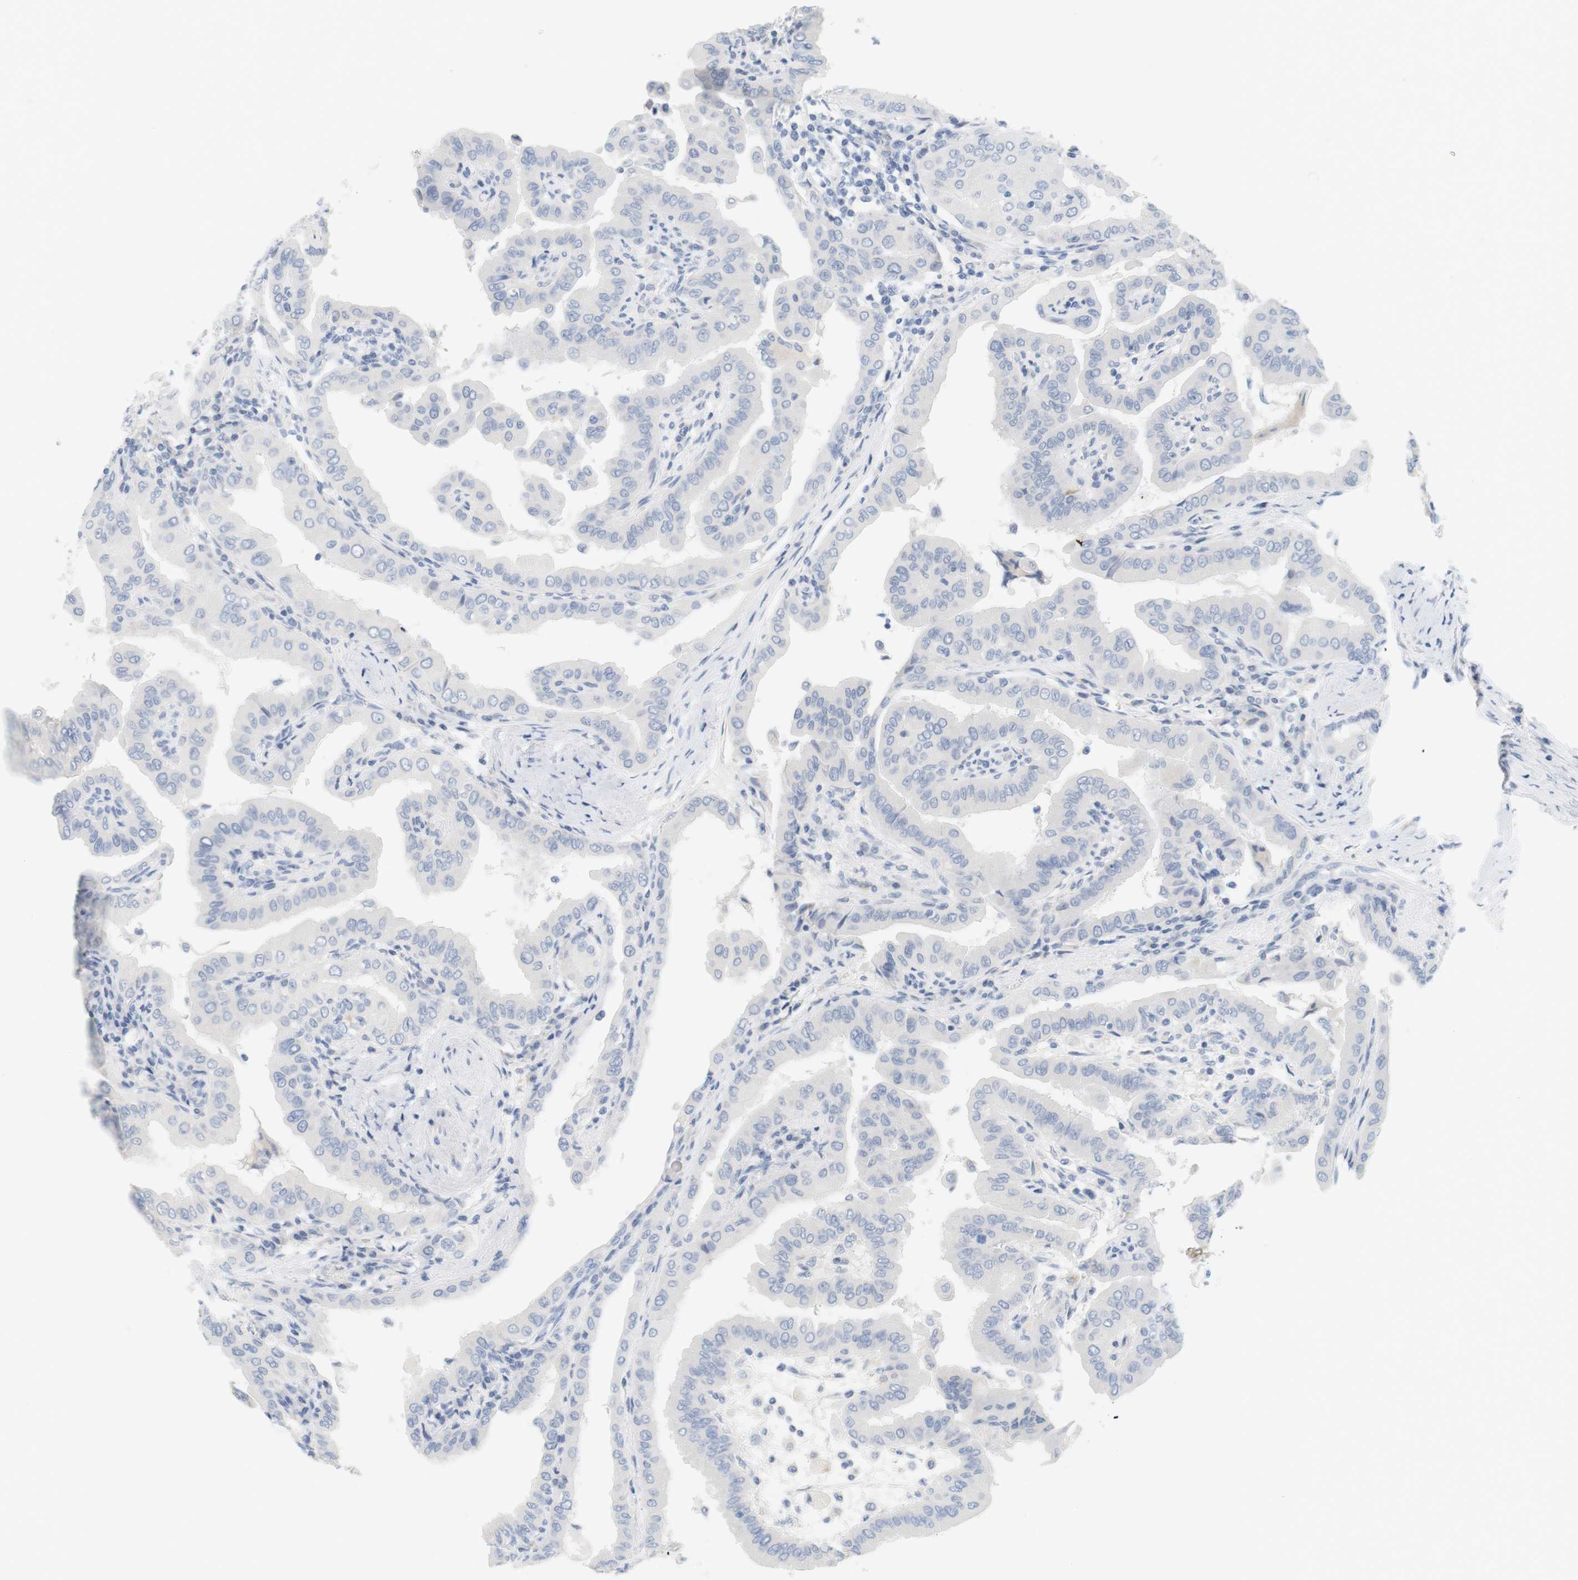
{"staining": {"intensity": "negative", "quantity": "none", "location": "none"}, "tissue": "thyroid cancer", "cell_type": "Tumor cells", "image_type": "cancer", "snomed": [{"axis": "morphology", "description": "Papillary adenocarcinoma, NOS"}, {"axis": "topography", "description": "Thyroid gland"}], "caption": "DAB (3,3'-diaminobenzidine) immunohistochemical staining of human thyroid cancer demonstrates no significant expression in tumor cells.", "gene": "OPRM1", "patient": {"sex": "male", "age": 33}}